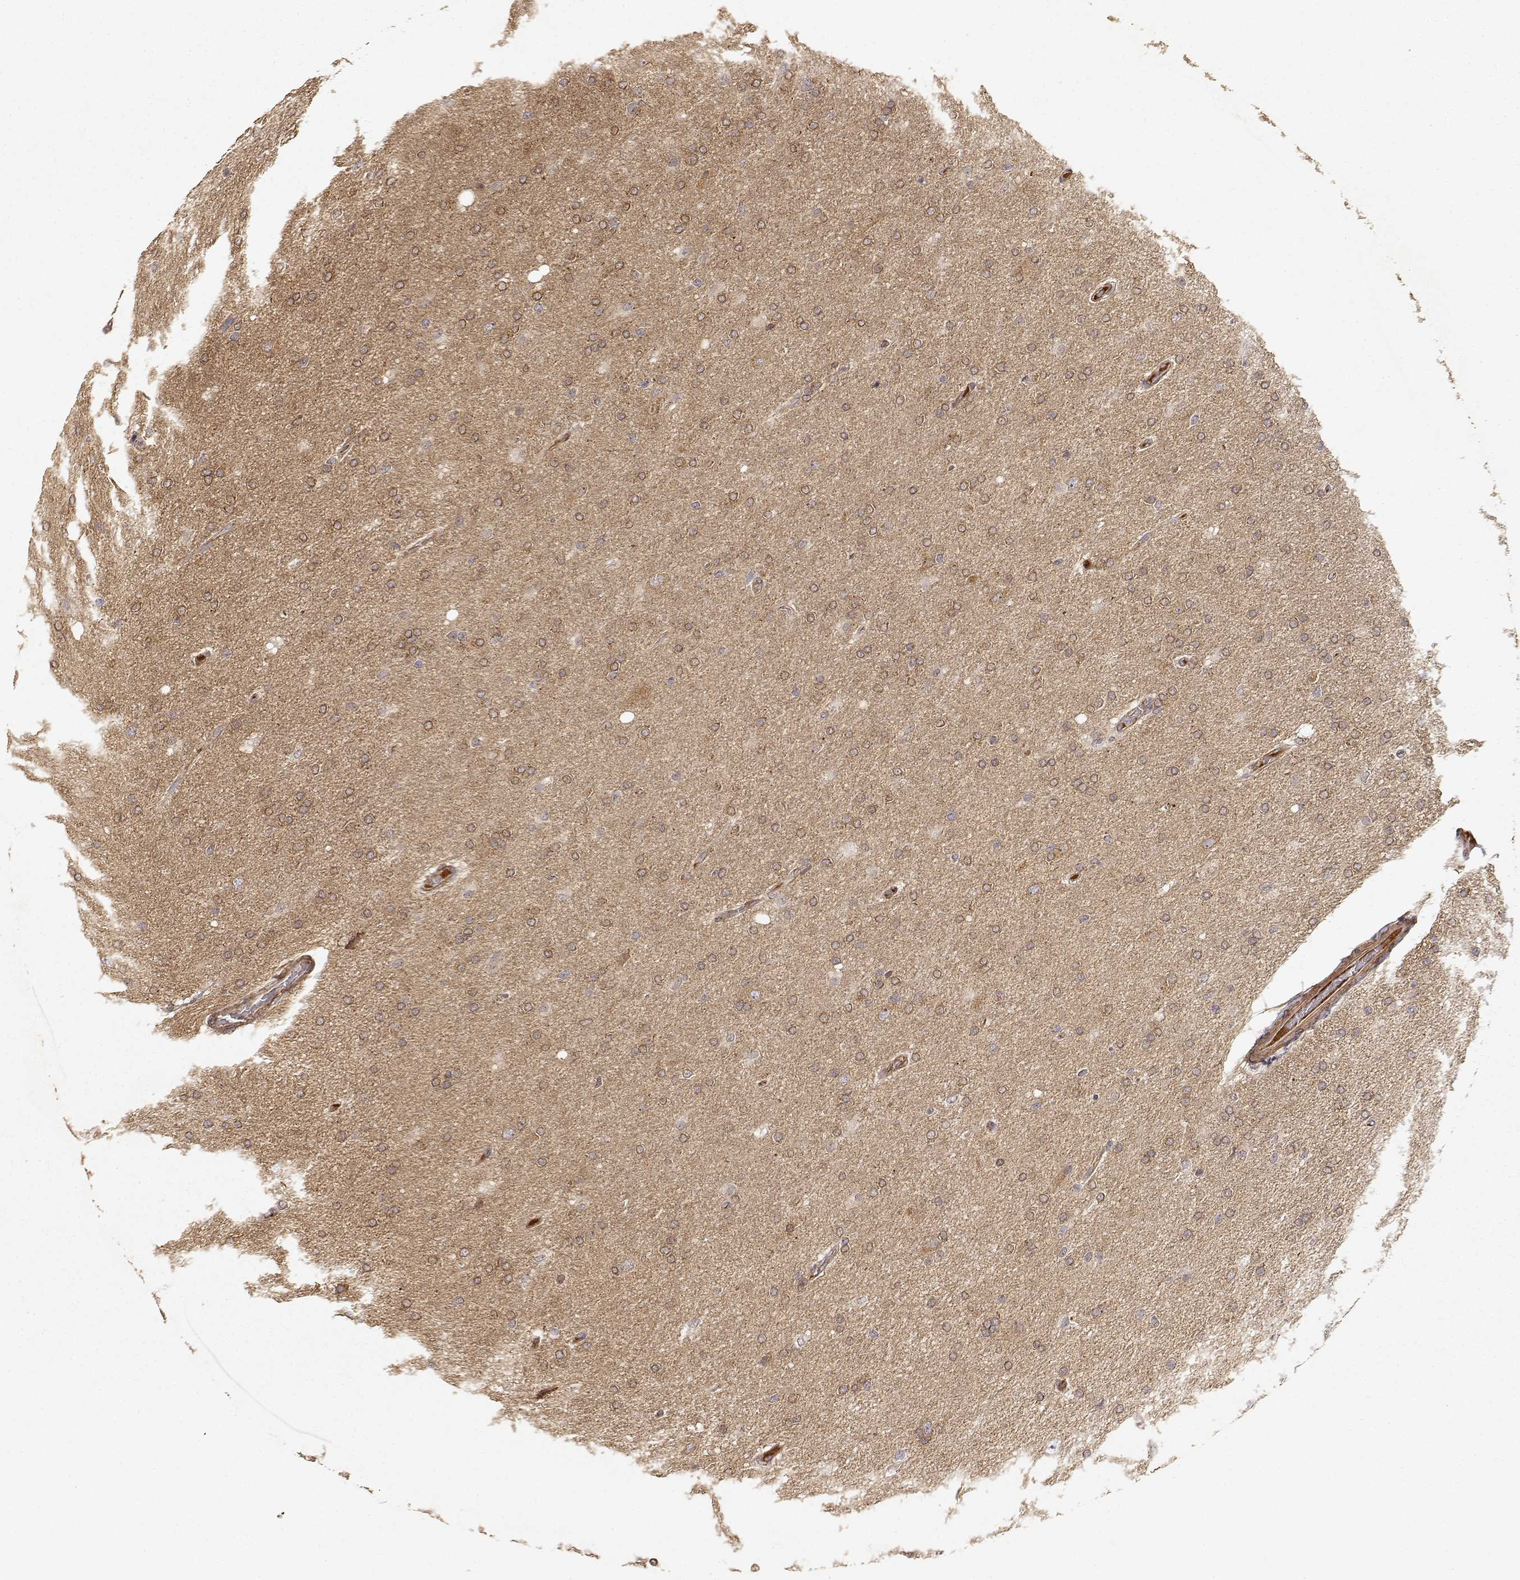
{"staining": {"intensity": "moderate", "quantity": ">75%", "location": "cytoplasmic/membranous"}, "tissue": "glioma", "cell_type": "Tumor cells", "image_type": "cancer", "snomed": [{"axis": "morphology", "description": "Glioma, malignant, High grade"}, {"axis": "topography", "description": "Cerebral cortex"}], "caption": "Malignant high-grade glioma stained for a protein (brown) reveals moderate cytoplasmic/membranous positive staining in approximately >75% of tumor cells.", "gene": "PICK1", "patient": {"sex": "male", "age": 70}}